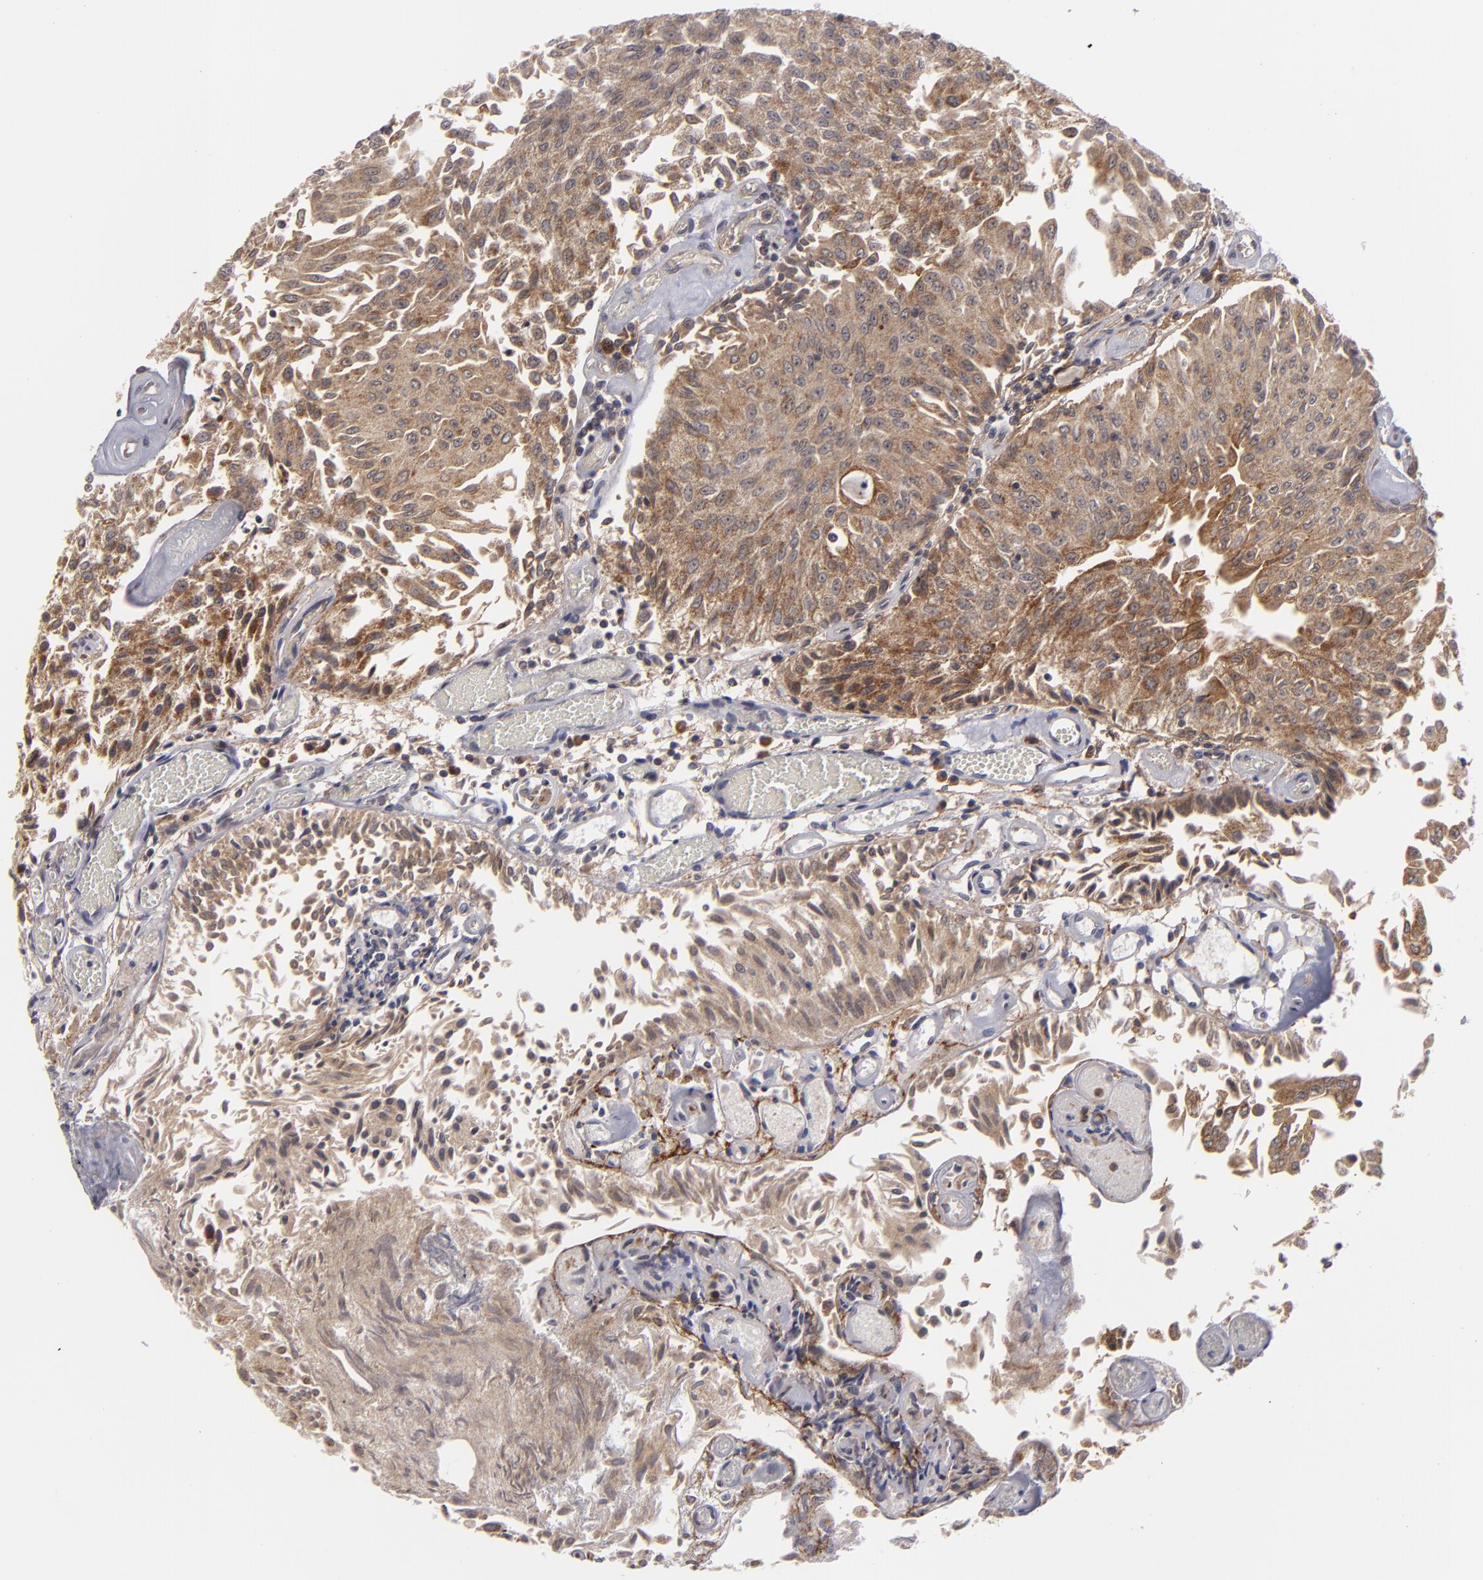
{"staining": {"intensity": "moderate", "quantity": ">75%", "location": "cytoplasmic/membranous"}, "tissue": "urothelial cancer", "cell_type": "Tumor cells", "image_type": "cancer", "snomed": [{"axis": "morphology", "description": "Urothelial carcinoma, Low grade"}, {"axis": "topography", "description": "Urinary bladder"}], "caption": "Immunohistochemical staining of human low-grade urothelial carcinoma shows medium levels of moderate cytoplasmic/membranous expression in approximately >75% of tumor cells.", "gene": "BMP6", "patient": {"sex": "male", "age": 86}}